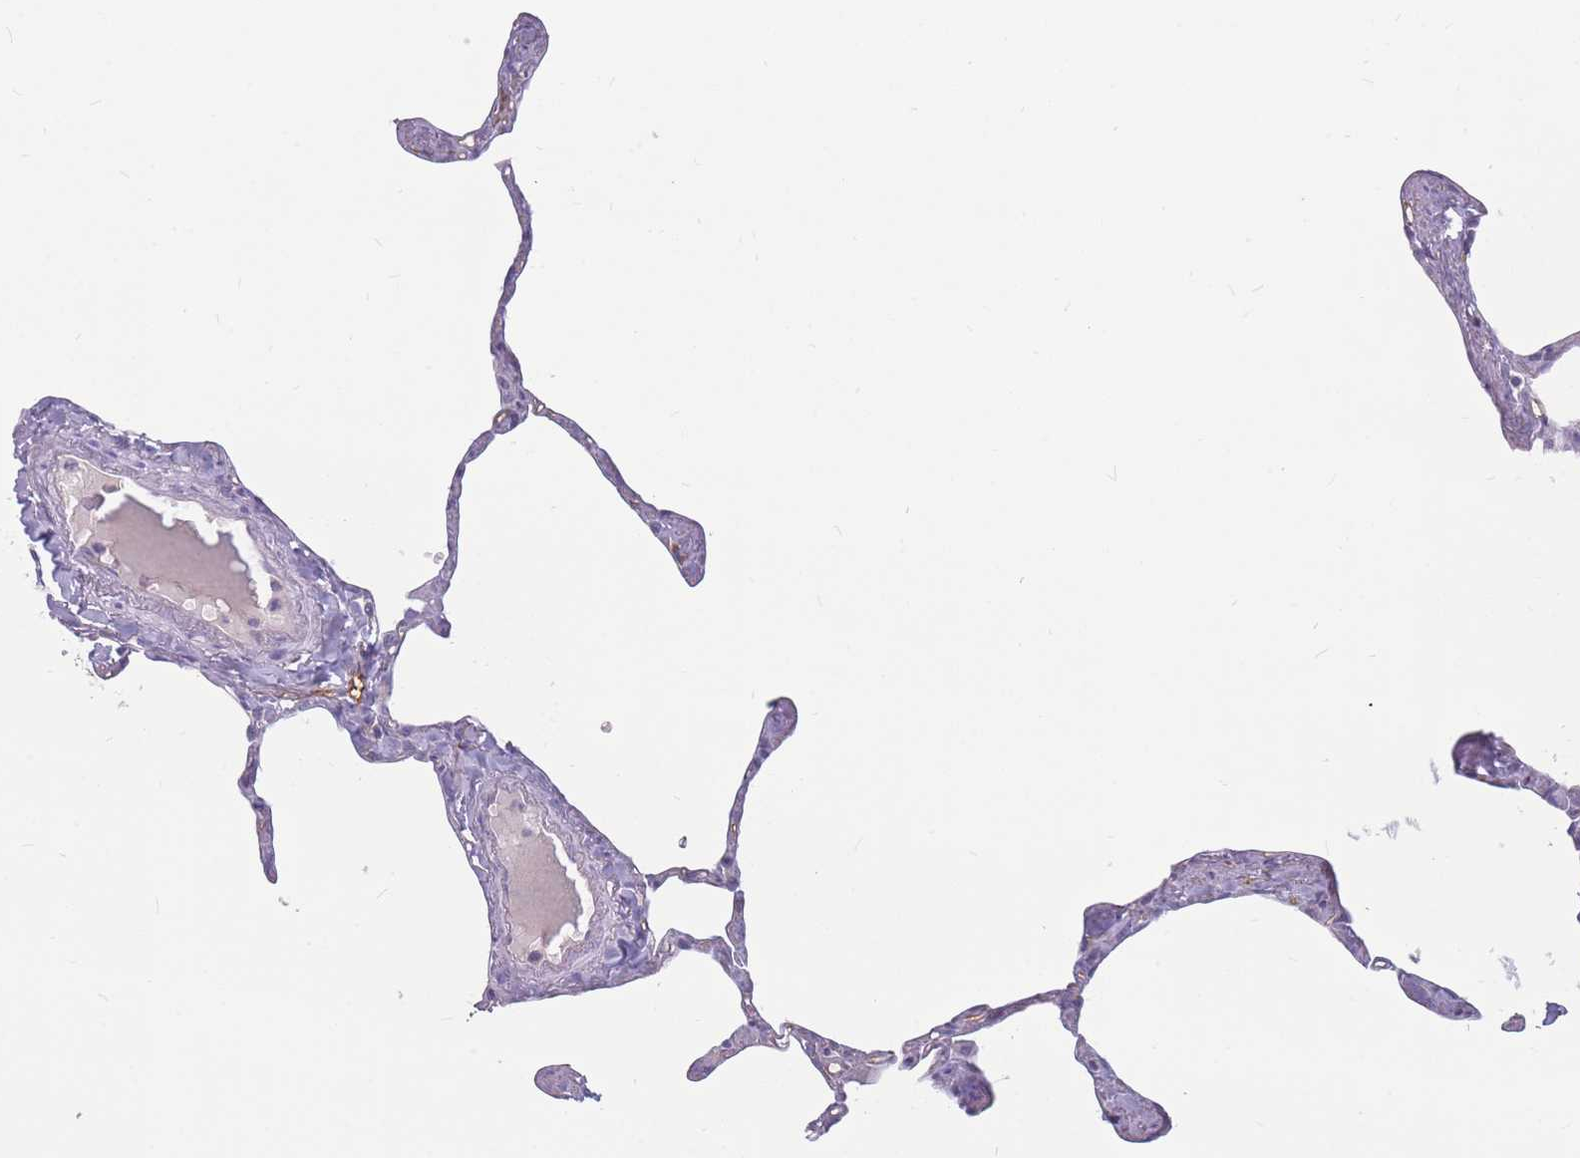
{"staining": {"intensity": "negative", "quantity": "none", "location": "none"}, "tissue": "lung", "cell_type": "Alveolar cells", "image_type": "normal", "snomed": [{"axis": "morphology", "description": "Normal tissue, NOS"}, {"axis": "topography", "description": "Lung"}], "caption": "Immunohistochemistry (IHC) of unremarkable human lung exhibits no staining in alveolar cells.", "gene": "GNA11", "patient": {"sex": "male", "age": 65}}